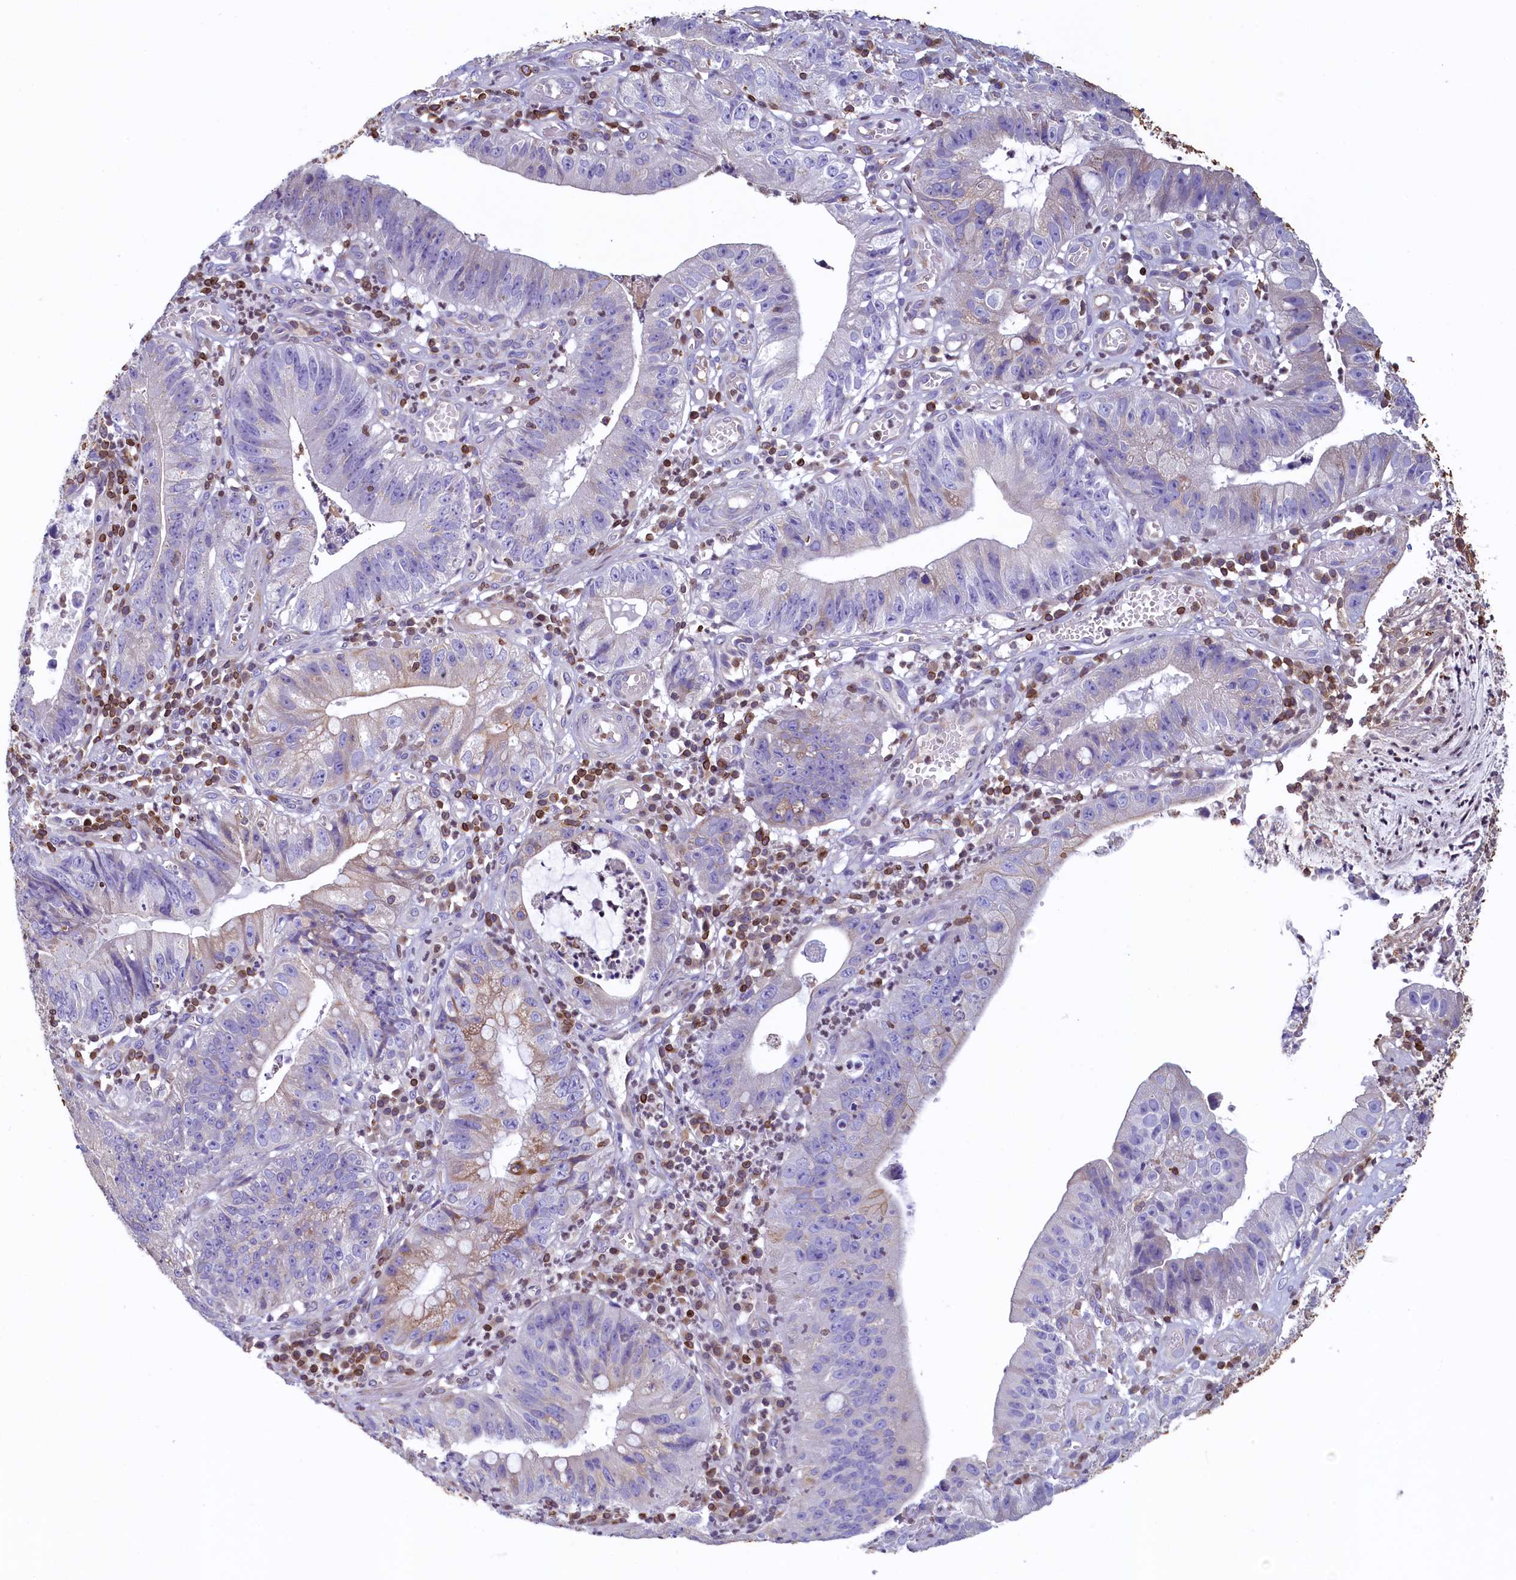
{"staining": {"intensity": "weak", "quantity": "<25%", "location": "cytoplasmic/membranous"}, "tissue": "stomach cancer", "cell_type": "Tumor cells", "image_type": "cancer", "snomed": [{"axis": "morphology", "description": "Adenocarcinoma, NOS"}, {"axis": "topography", "description": "Stomach"}], "caption": "Immunohistochemistry histopathology image of neoplastic tissue: human adenocarcinoma (stomach) stained with DAB (3,3'-diaminobenzidine) displays no significant protein staining in tumor cells.", "gene": "TRAF3IP3", "patient": {"sex": "male", "age": 59}}